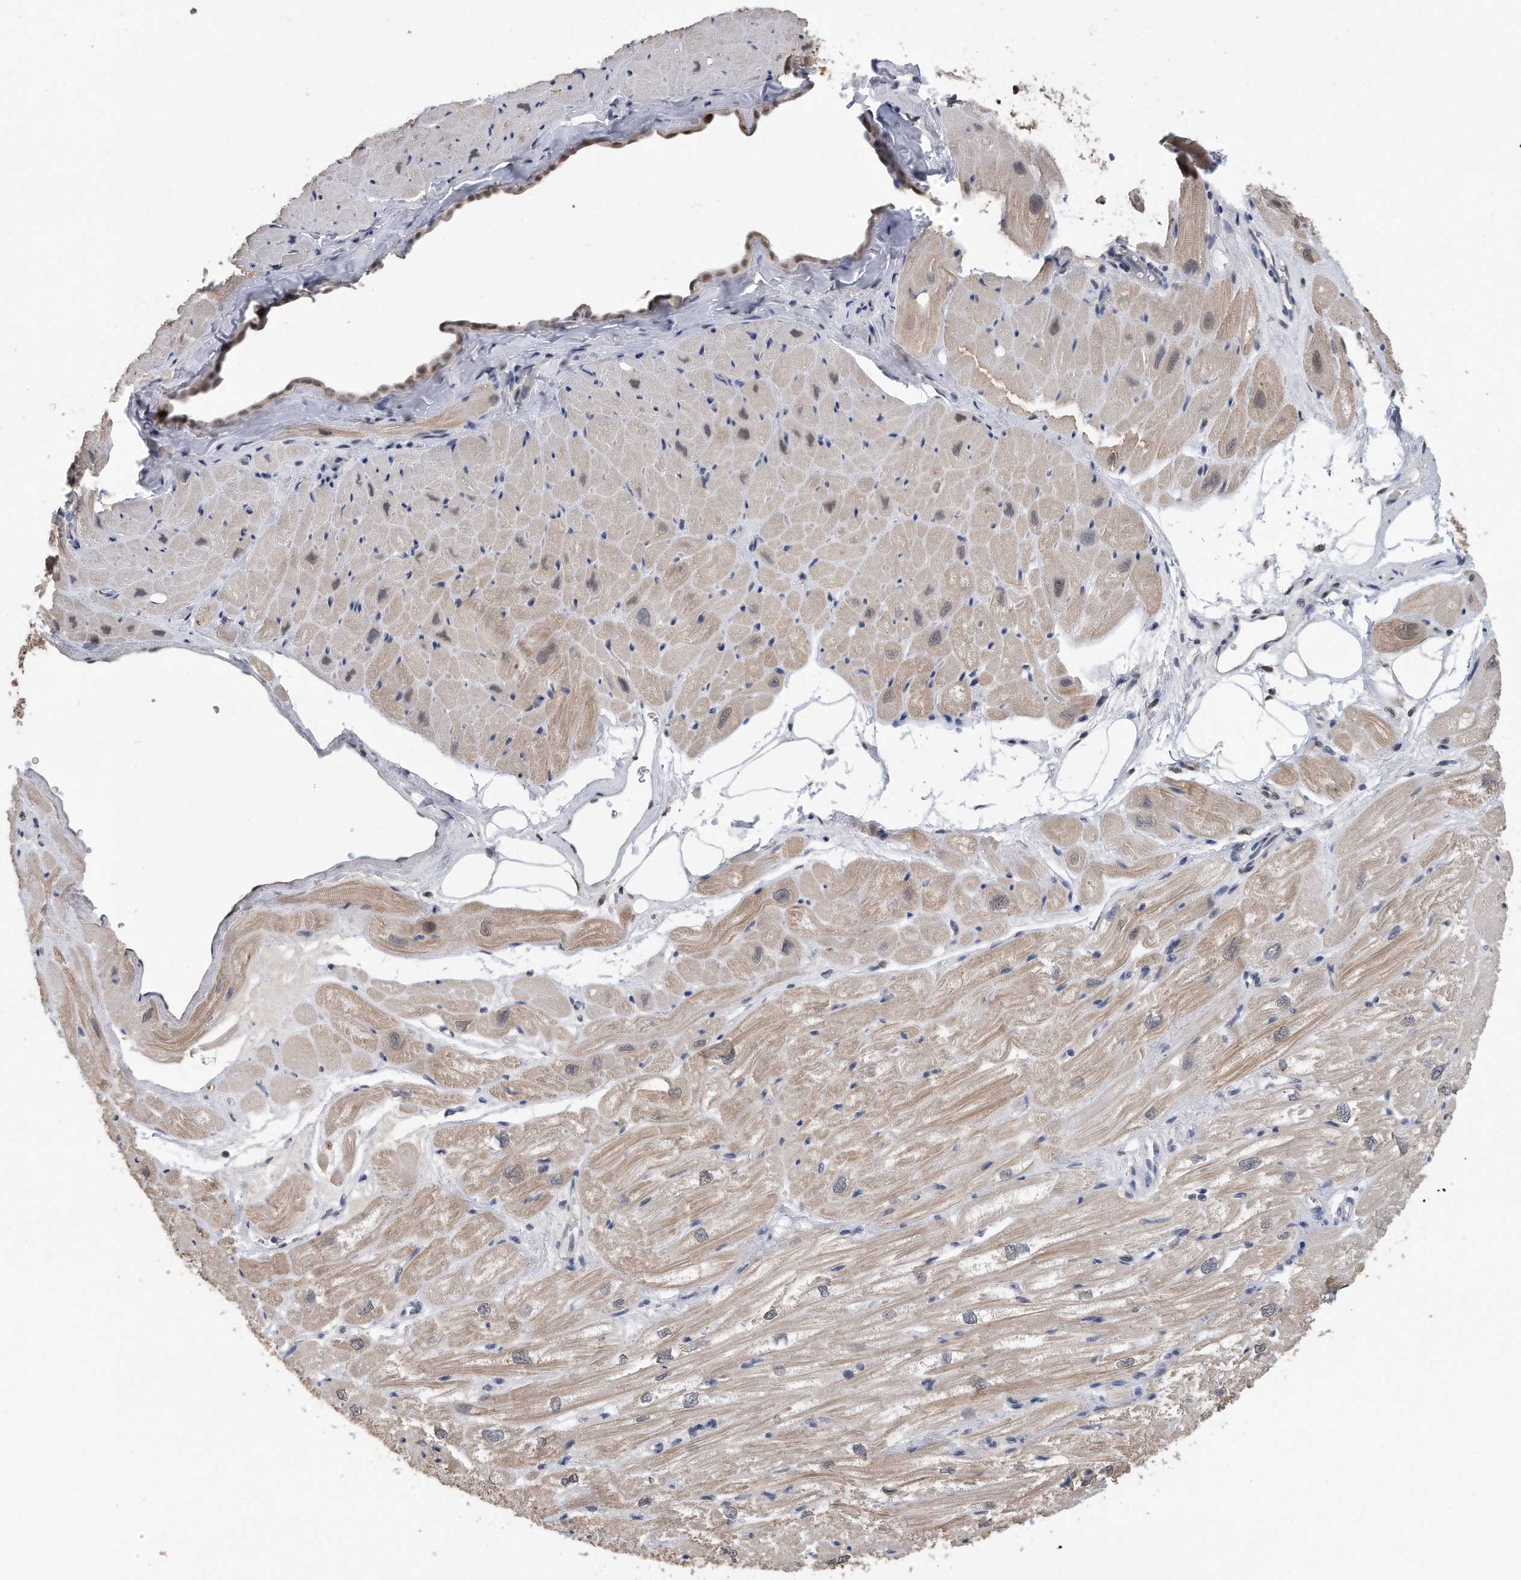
{"staining": {"intensity": "weak", "quantity": "25%-75%", "location": "cytoplasmic/membranous"}, "tissue": "heart muscle", "cell_type": "Cardiomyocytes", "image_type": "normal", "snomed": [{"axis": "morphology", "description": "Normal tissue, NOS"}, {"axis": "topography", "description": "Heart"}], "caption": "Protein analysis of benign heart muscle reveals weak cytoplasmic/membranous staining in approximately 25%-75% of cardiomyocytes.", "gene": "PCNA", "patient": {"sex": "male", "age": 50}}